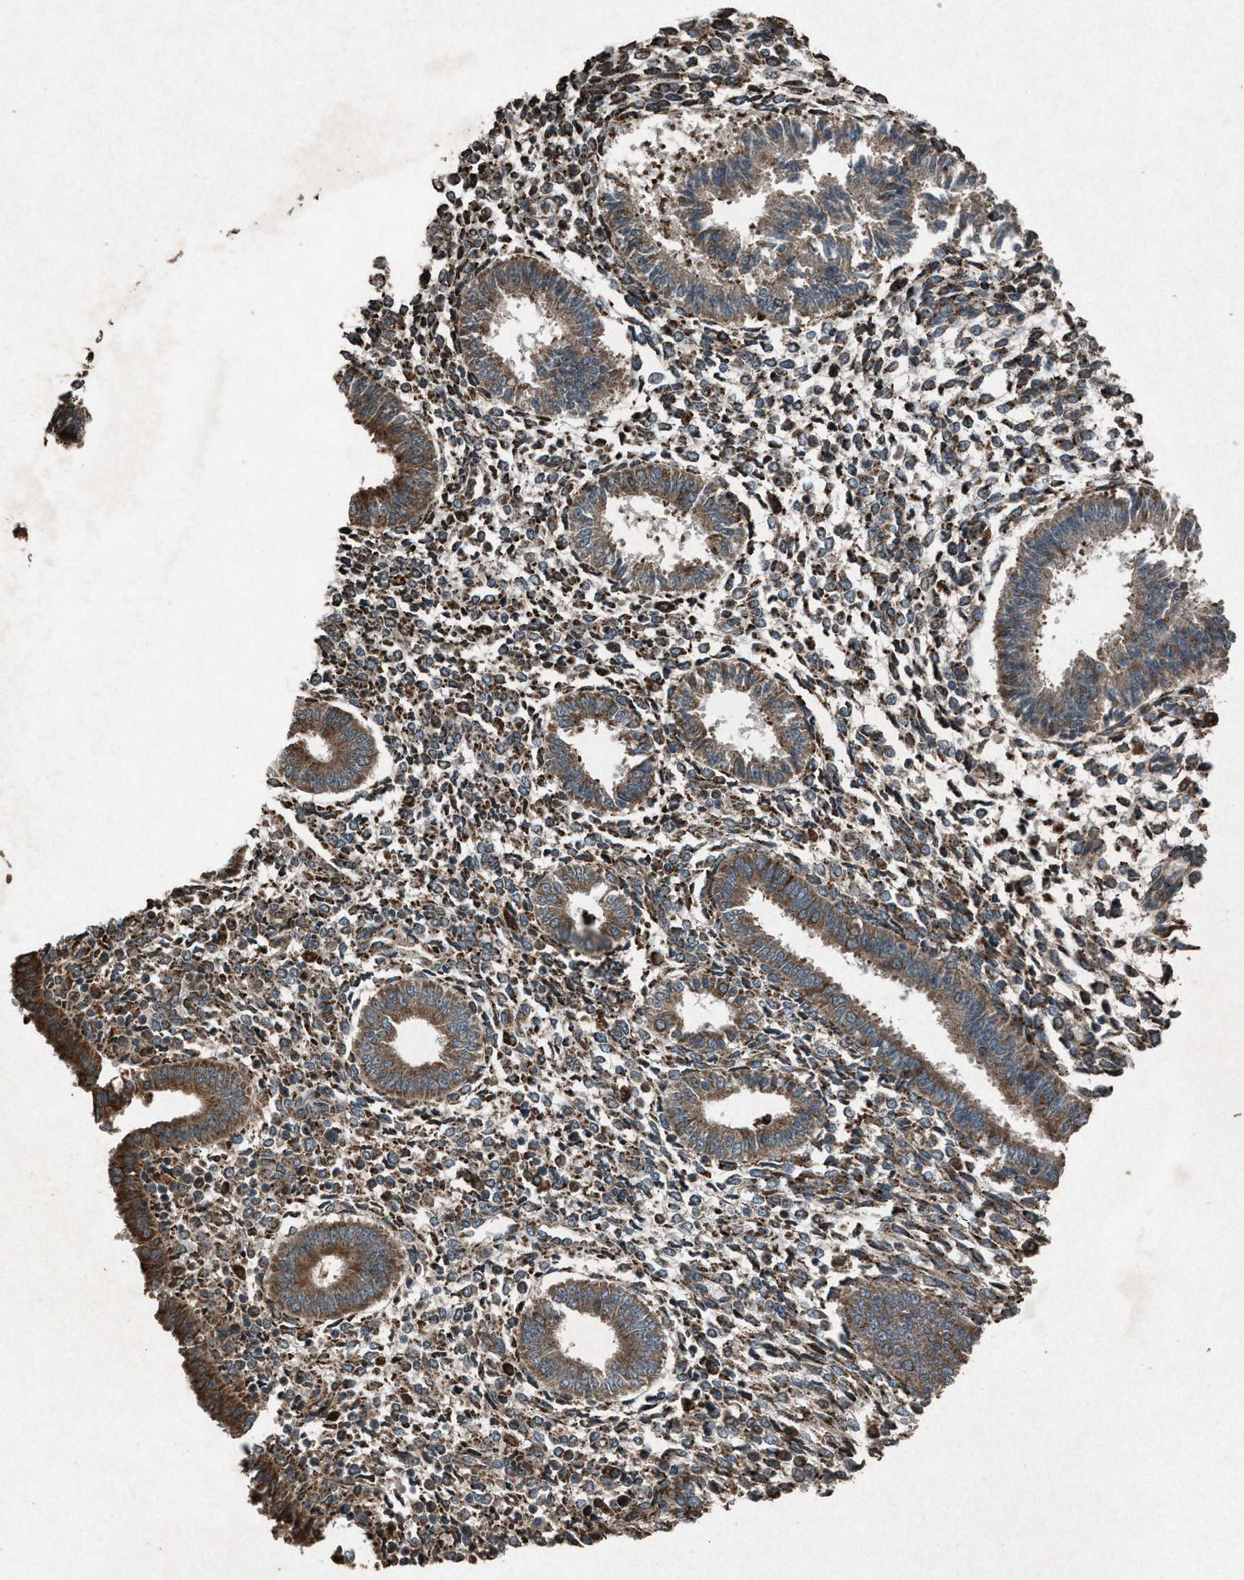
{"staining": {"intensity": "moderate", "quantity": ">75%", "location": "cytoplasmic/membranous"}, "tissue": "endometrium", "cell_type": "Cells in endometrial stroma", "image_type": "normal", "snomed": [{"axis": "morphology", "description": "Normal tissue, NOS"}, {"axis": "topography", "description": "Endometrium"}], "caption": "A photomicrograph of human endometrium stained for a protein reveals moderate cytoplasmic/membranous brown staining in cells in endometrial stroma.", "gene": "CALR", "patient": {"sex": "female", "age": 35}}